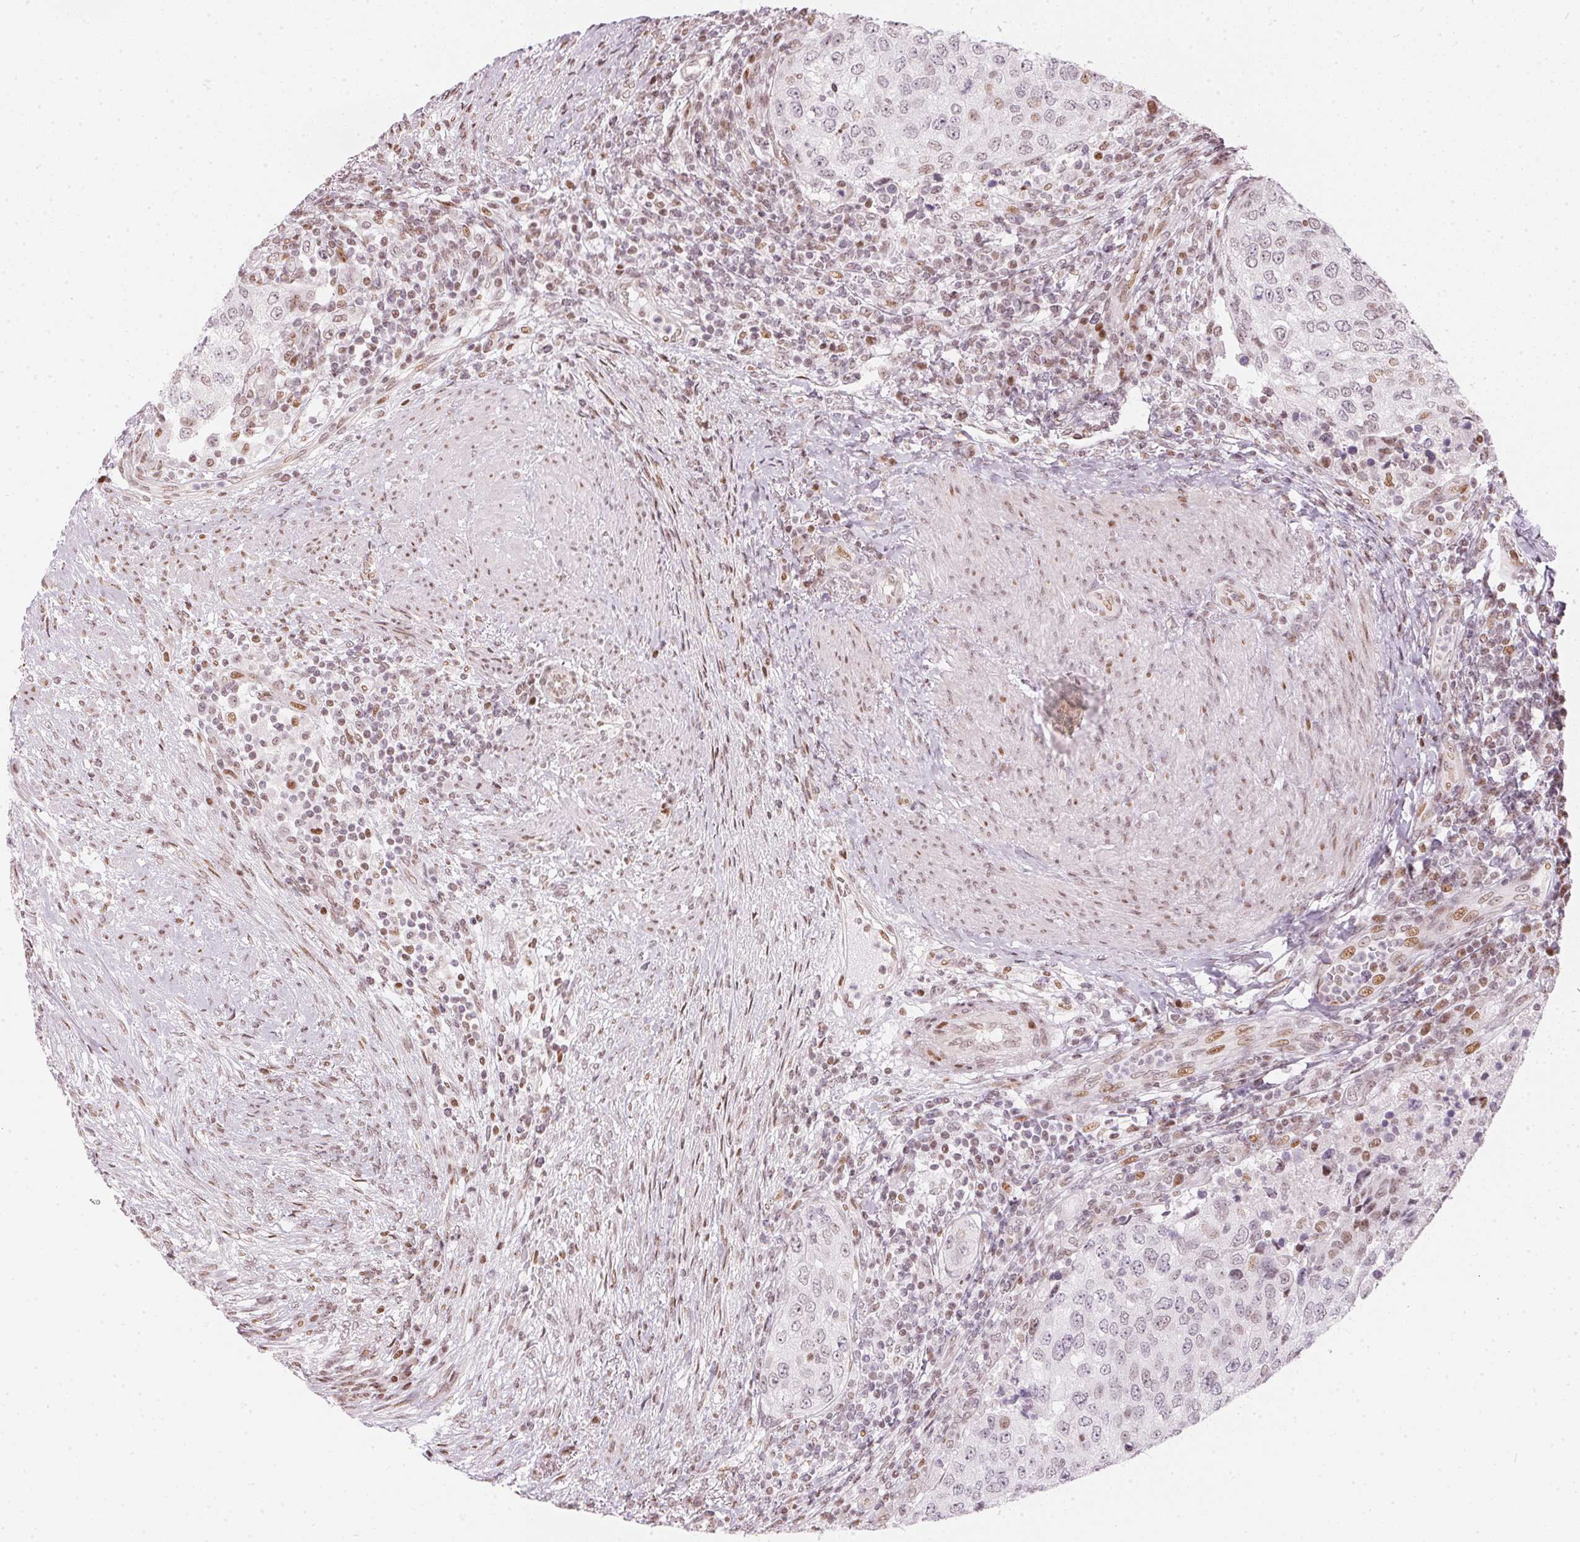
{"staining": {"intensity": "weak", "quantity": "<25%", "location": "nuclear"}, "tissue": "urothelial cancer", "cell_type": "Tumor cells", "image_type": "cancer", "snomed": [{"axis": "morphology", "description": "Urothelial carcinoma, High grade"}, {"axis": "topography", "description": "Urinary bladder"}], "caption": "Image shows no significant protein staining in tumor cells of urothelial cancer.", "gene": "KAT6A", "patient": {"sex": "female", "age": 78}}